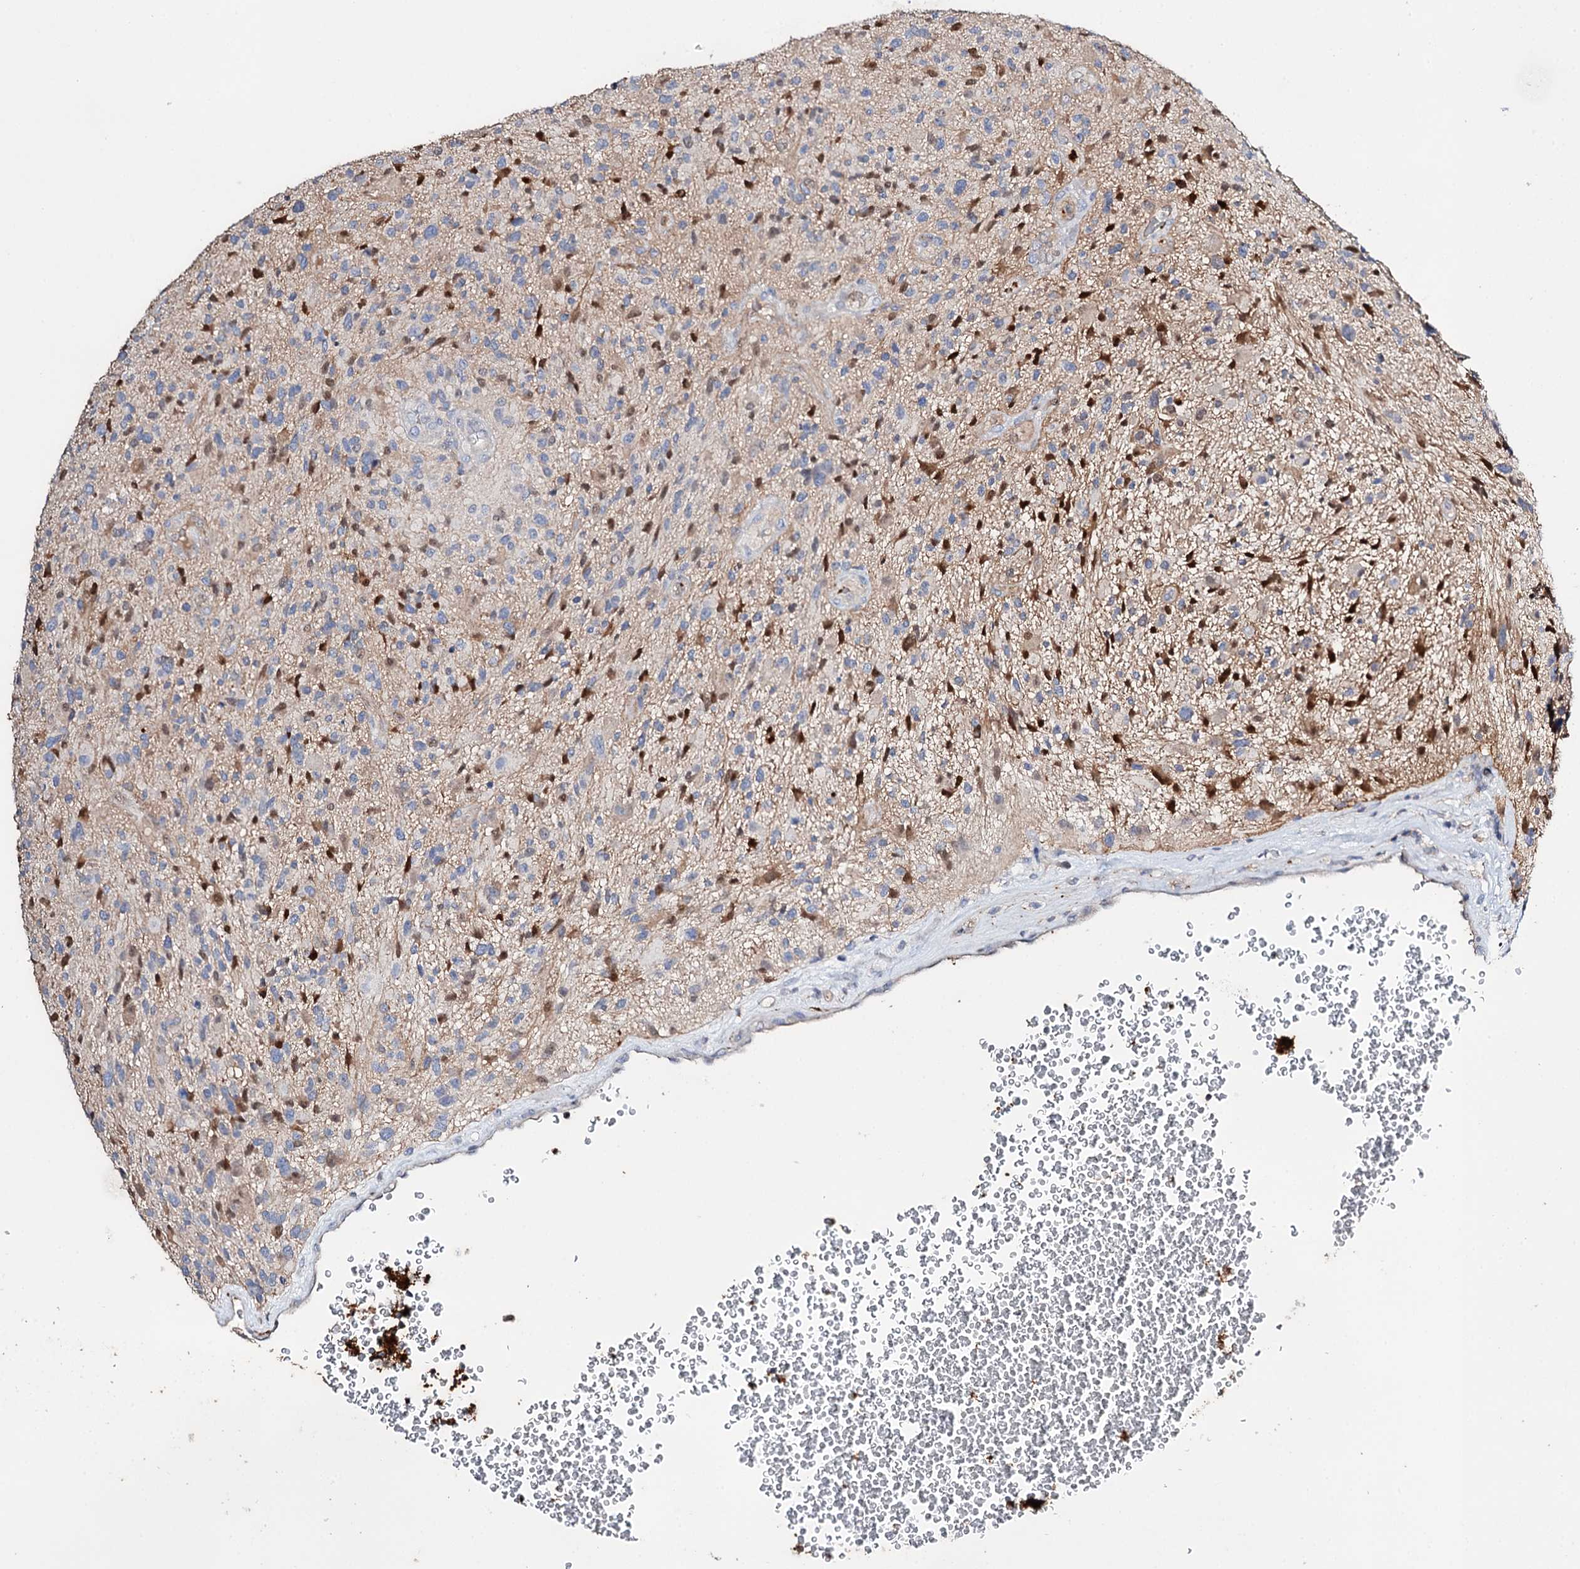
{"staining": {"intensity": "moderate", "quantity": "<25%", "location": "cytoplasmic/membranous"}, "tissue": "glioma", "cell_type": "Tumor cells", "image_type": "cancer", "snomed": [{"axis": "morphology", "description": "Glioma, malignant, High grade"}, {"axis": "topography", "description": "Brain"}], "caption": "Glioma stained for a protein (brown) reveals moderate cytoplasmic/membranous positive expression in approximately <25% of tumor cells.", "gene": "DNAH6", "patient": {"sex": "male", "age": 47}}